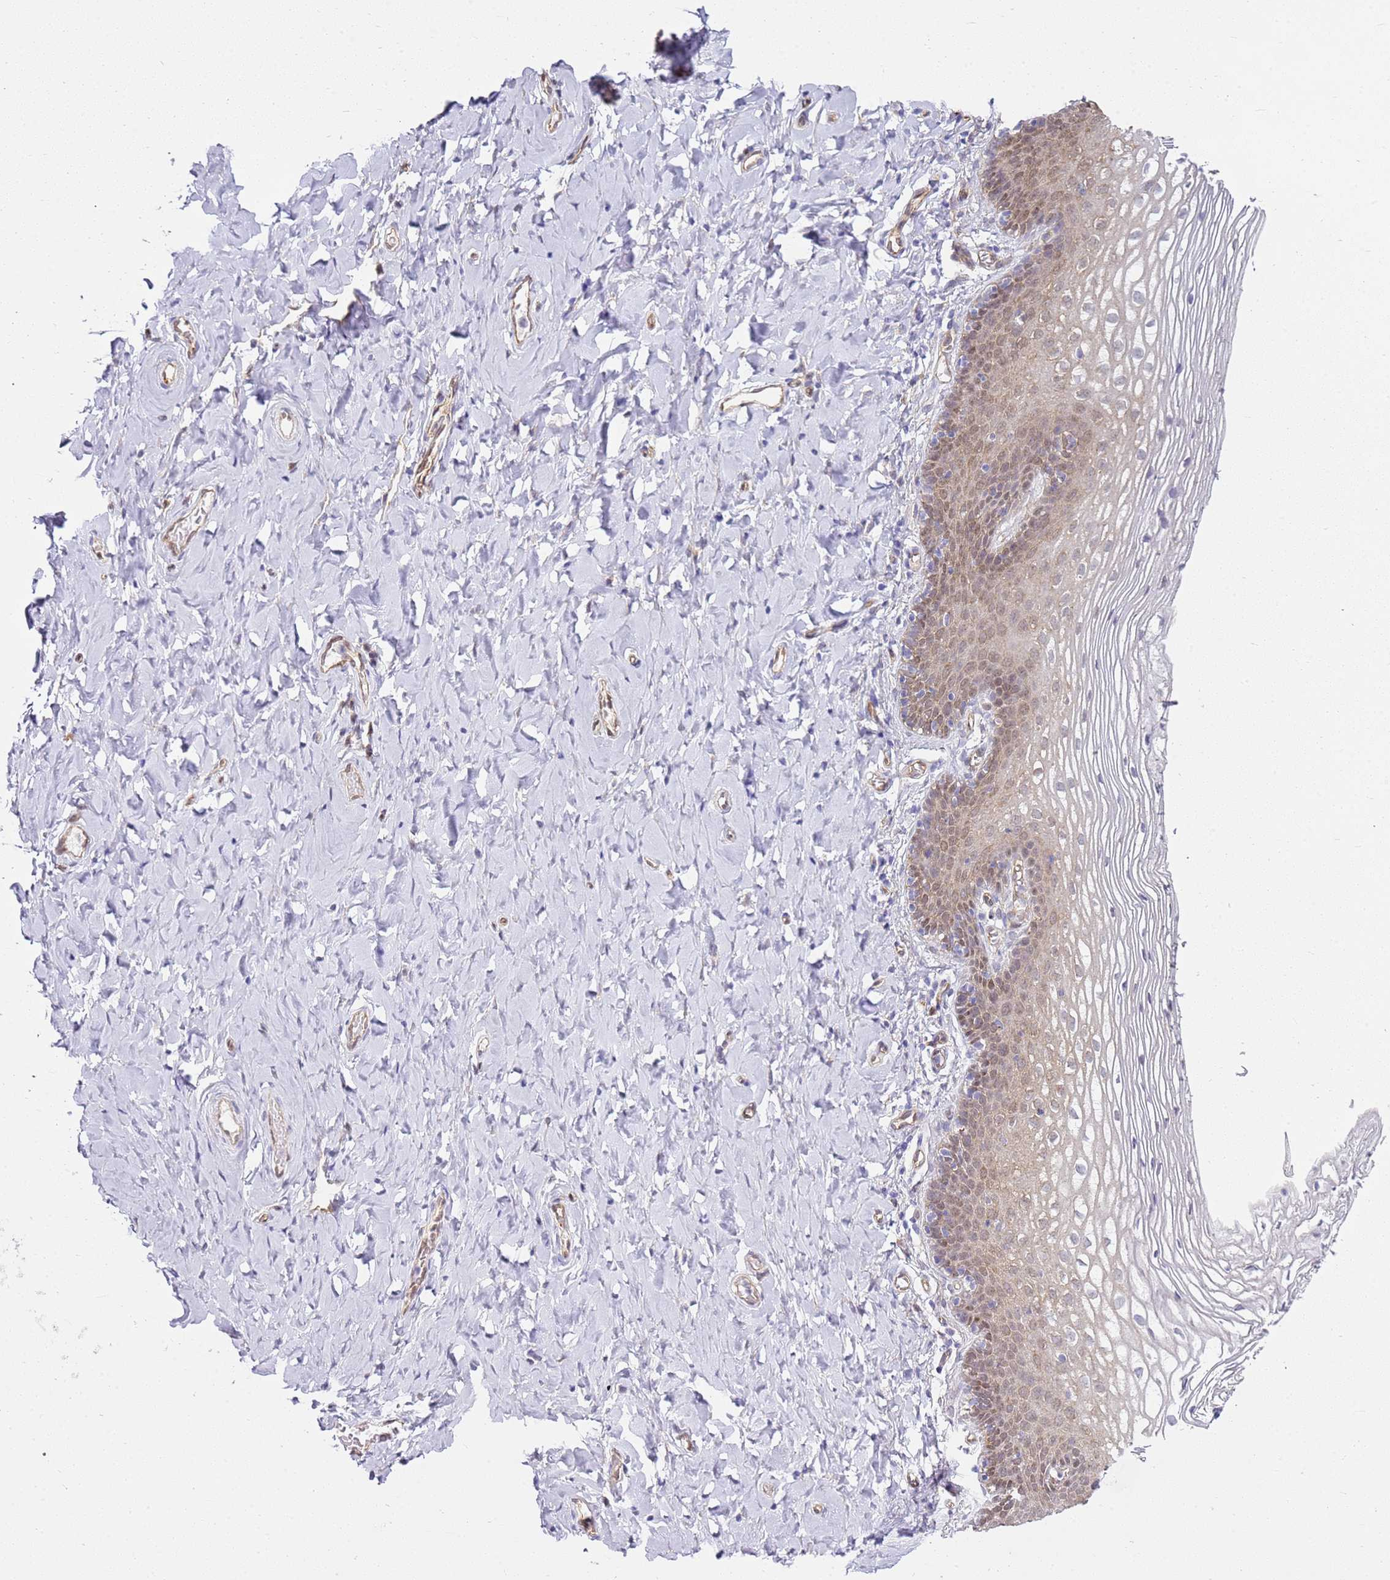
{"staining": {"intensity": "weak", "quantity": "25%-75%", "location": "cytoplasmic/membranous,nuclear"}, "tissue": "vagina", "cell_type": "Squamous epithelial cells", "image_type": "normal", "snomed": [{"axis": "morphology", "description": "Normal tissue, NOS"}, {"axis": "topography", "description": "Vagina"}], "caption": "Human vagina stained for a protein (brown) demonstrates weak cytoplasmic/membranous,nuclear positive expression in about 25%-75% of squamous epithelial cells.", "gene": "YWHAE", "patient": {"sex": "female", "age": 60}}